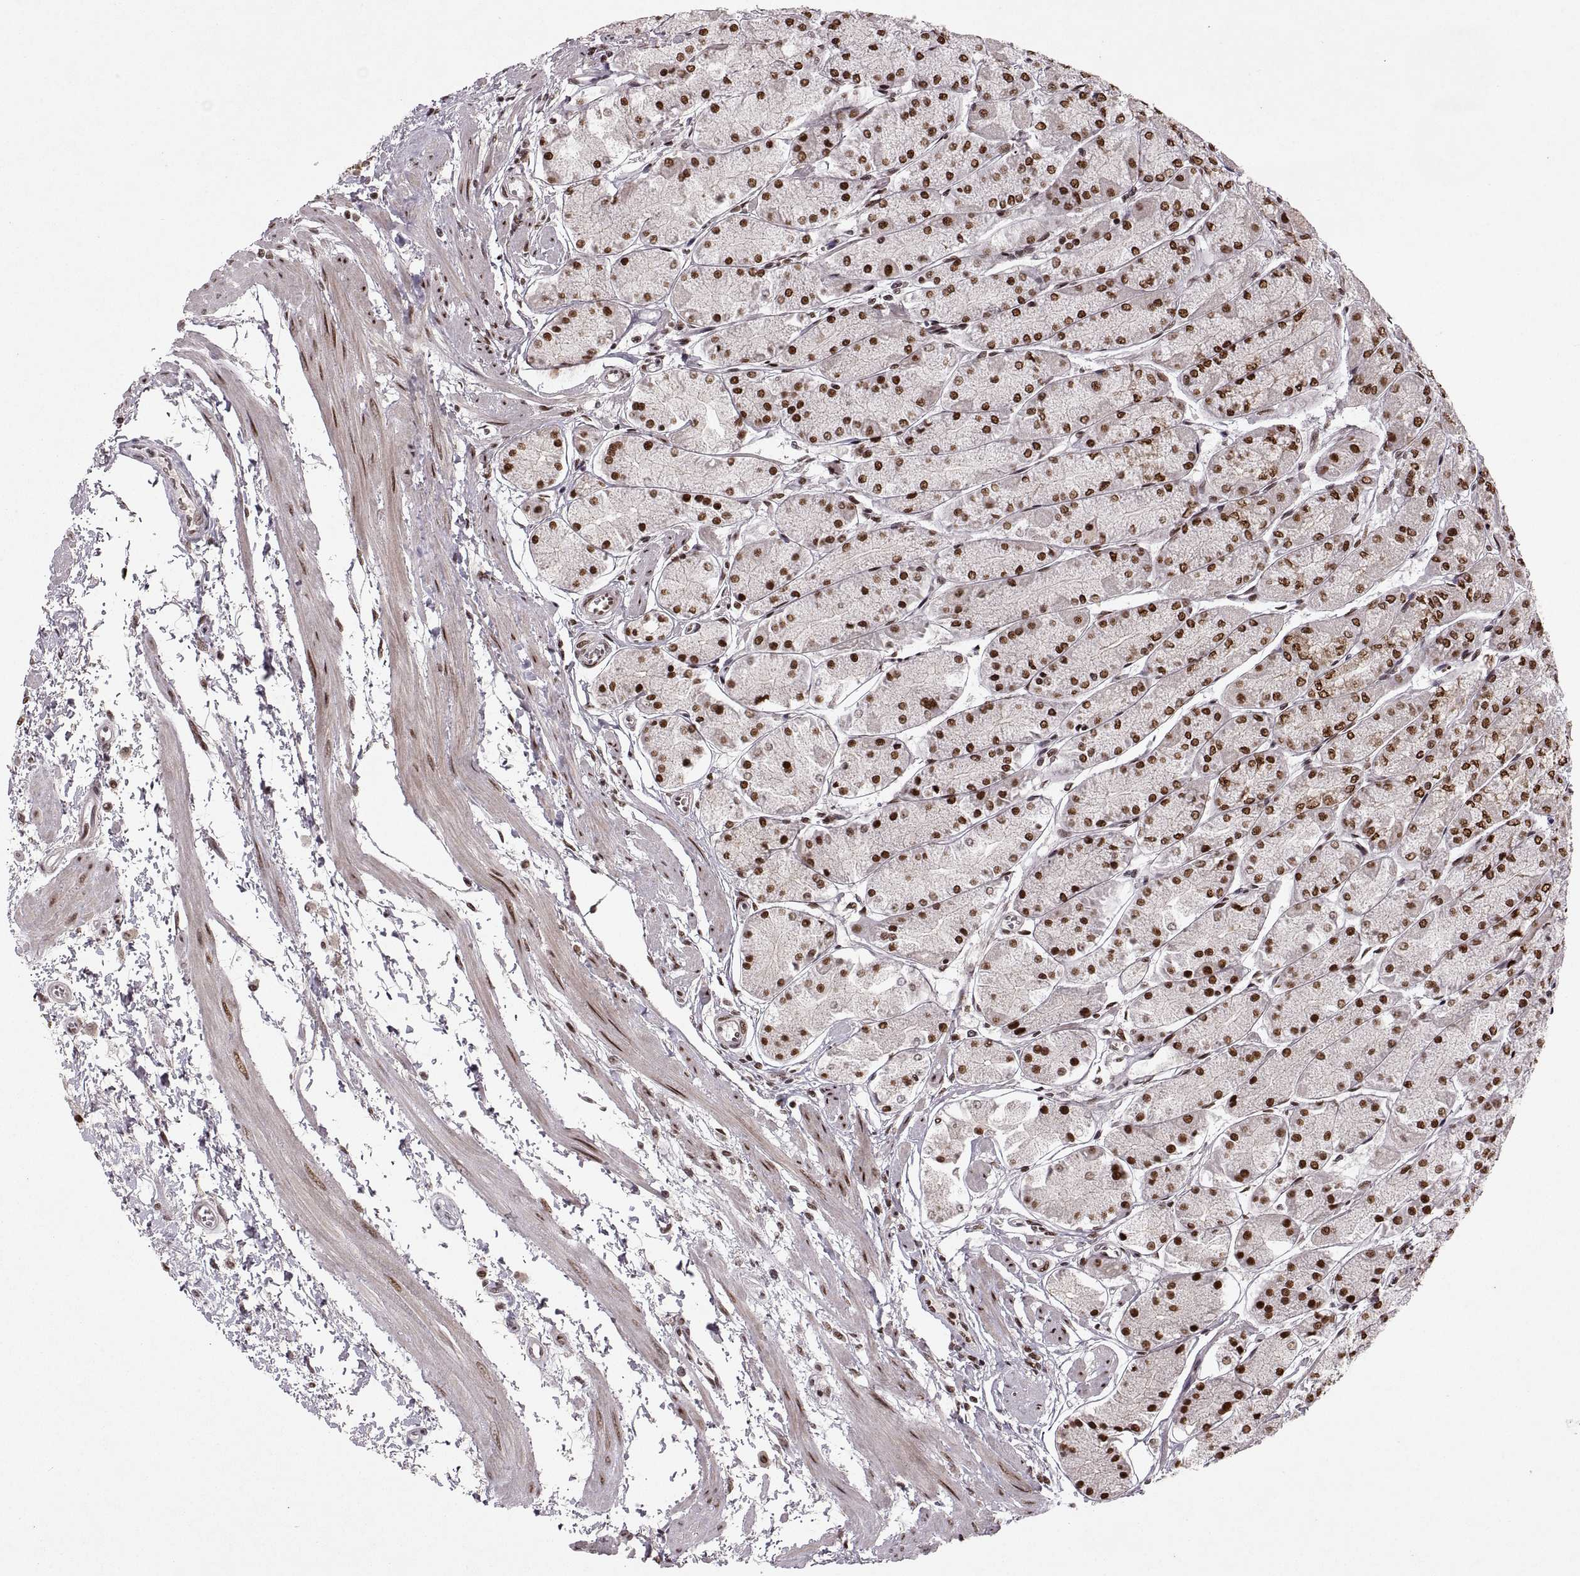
{"staining": {"intensity": "strong", "quantity": "25%-75%", "location": "cytoplasmic/membranous,nuclear"}, "tissue": "stomach", "cell_type": "Glandular cells", "image_type": "normal", "snomed": [{"axis": "morphology", "description": "Normal tissue, NOS"}, {"axis": "topography", "description": "Stomach, upper"}], "caption": "Strong cytoplasmic/membranous,nuclear protein staining is appreciated in approximately 25%-75% of glandular cells in stomach. (DAB (3,3'-diaminobenzidine) = brown stain, brightfield microscopy at high magnification).", "gene": "MT1E", "patient": {"sex": "male", "age": 60}}